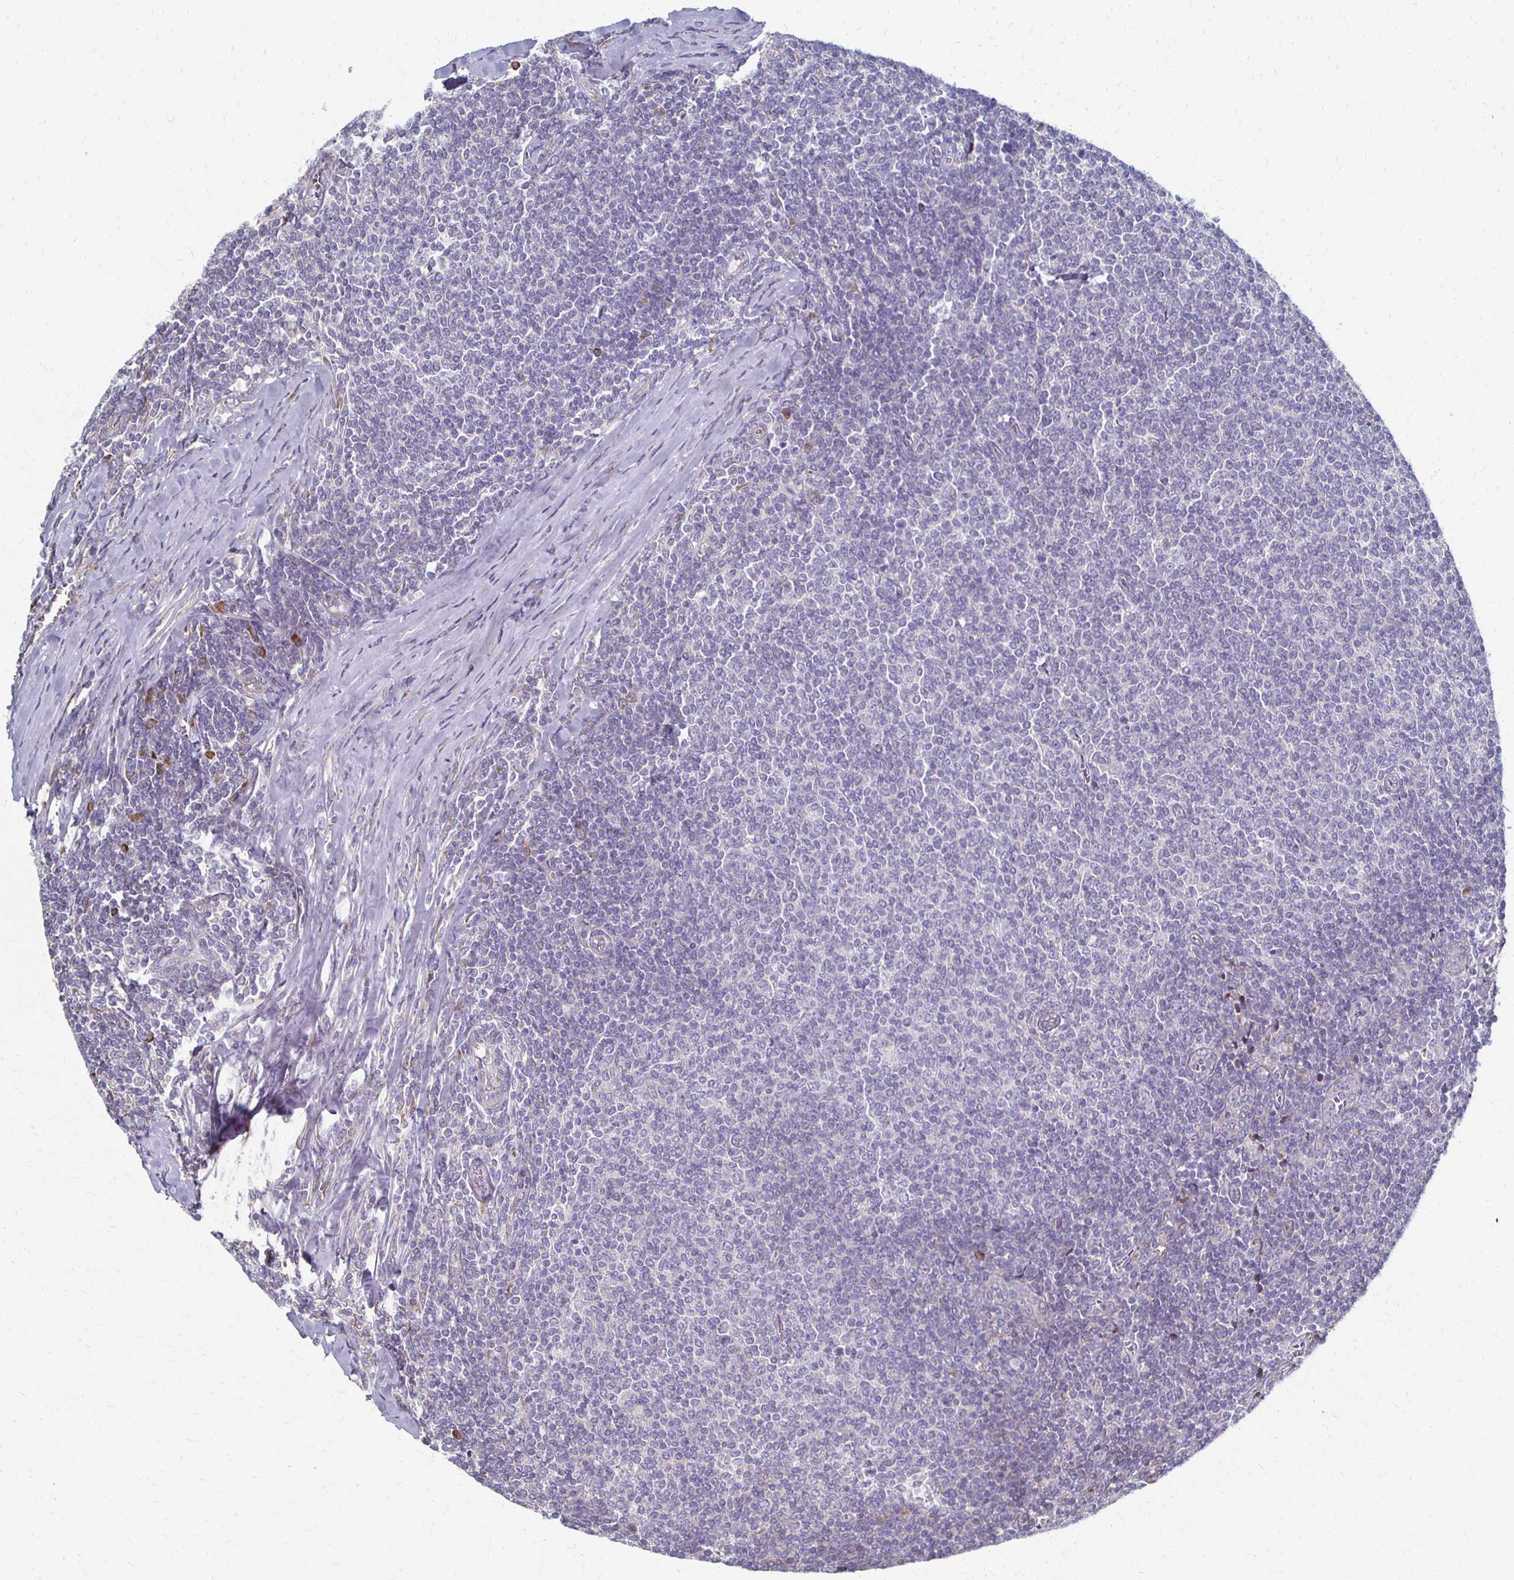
{"staining": {"intensity": "negative", "quantity": "none", "location": "none"}, "tissue": "lymphoma", "cell_type": "Tumor cells", "image_type": "cancer", "snomed": [{"axis": "morphology", "description": "Malignant lymphoma, non-Hodgkin's type, Low grade"}, {"axis": "topography", "description": "Lymph node"}], "caption": "The photomicrograph exhibits no significant positivity in tumor cells of lymphoma. (DAB immunohistochemistry (IHC), high magnification).", "gene": "ATP1A3", "patient": {"sex": "male", "age": 52}}